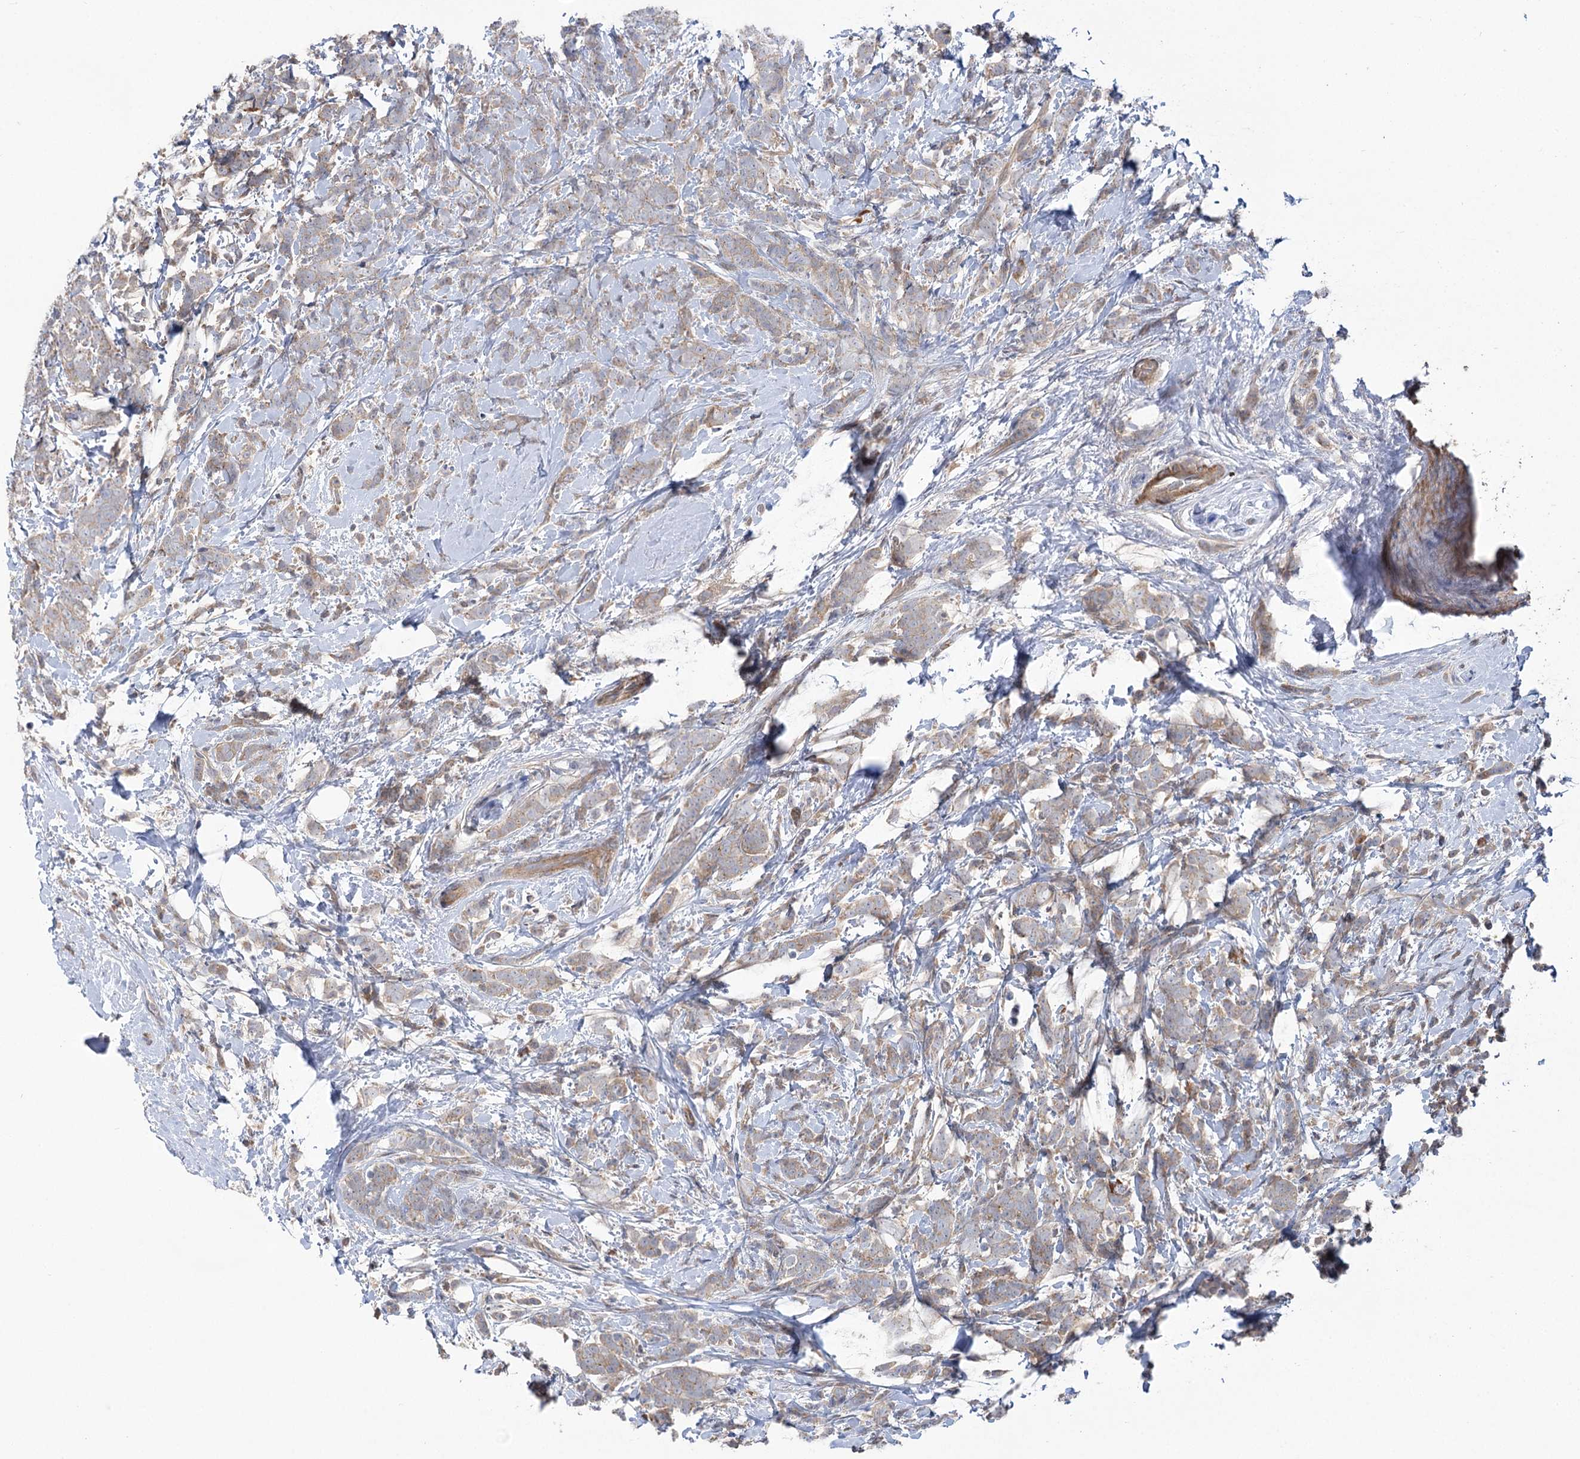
{"staining": {"intensity": "weak", "quantity": "<25%", "location": "cytoplasmic/membranous"}, "tissue": "breast cancer", "cell_type": "Tumor cells", "image_type": "cancer", "snomed": [{"axis": "morphology", "description": "Lobular carcinoma"}, {"axis": "topography", "description": "Breast"}], "caption": "Immunohistochemistry (IHC) histopathology image of neoplastic tissue: human breast lobular carcinoma stained with DAB displays no significant protein expression in tumor cells.", "gene": "VPS37B", "patient": {"sex": "female", "age": 58}}